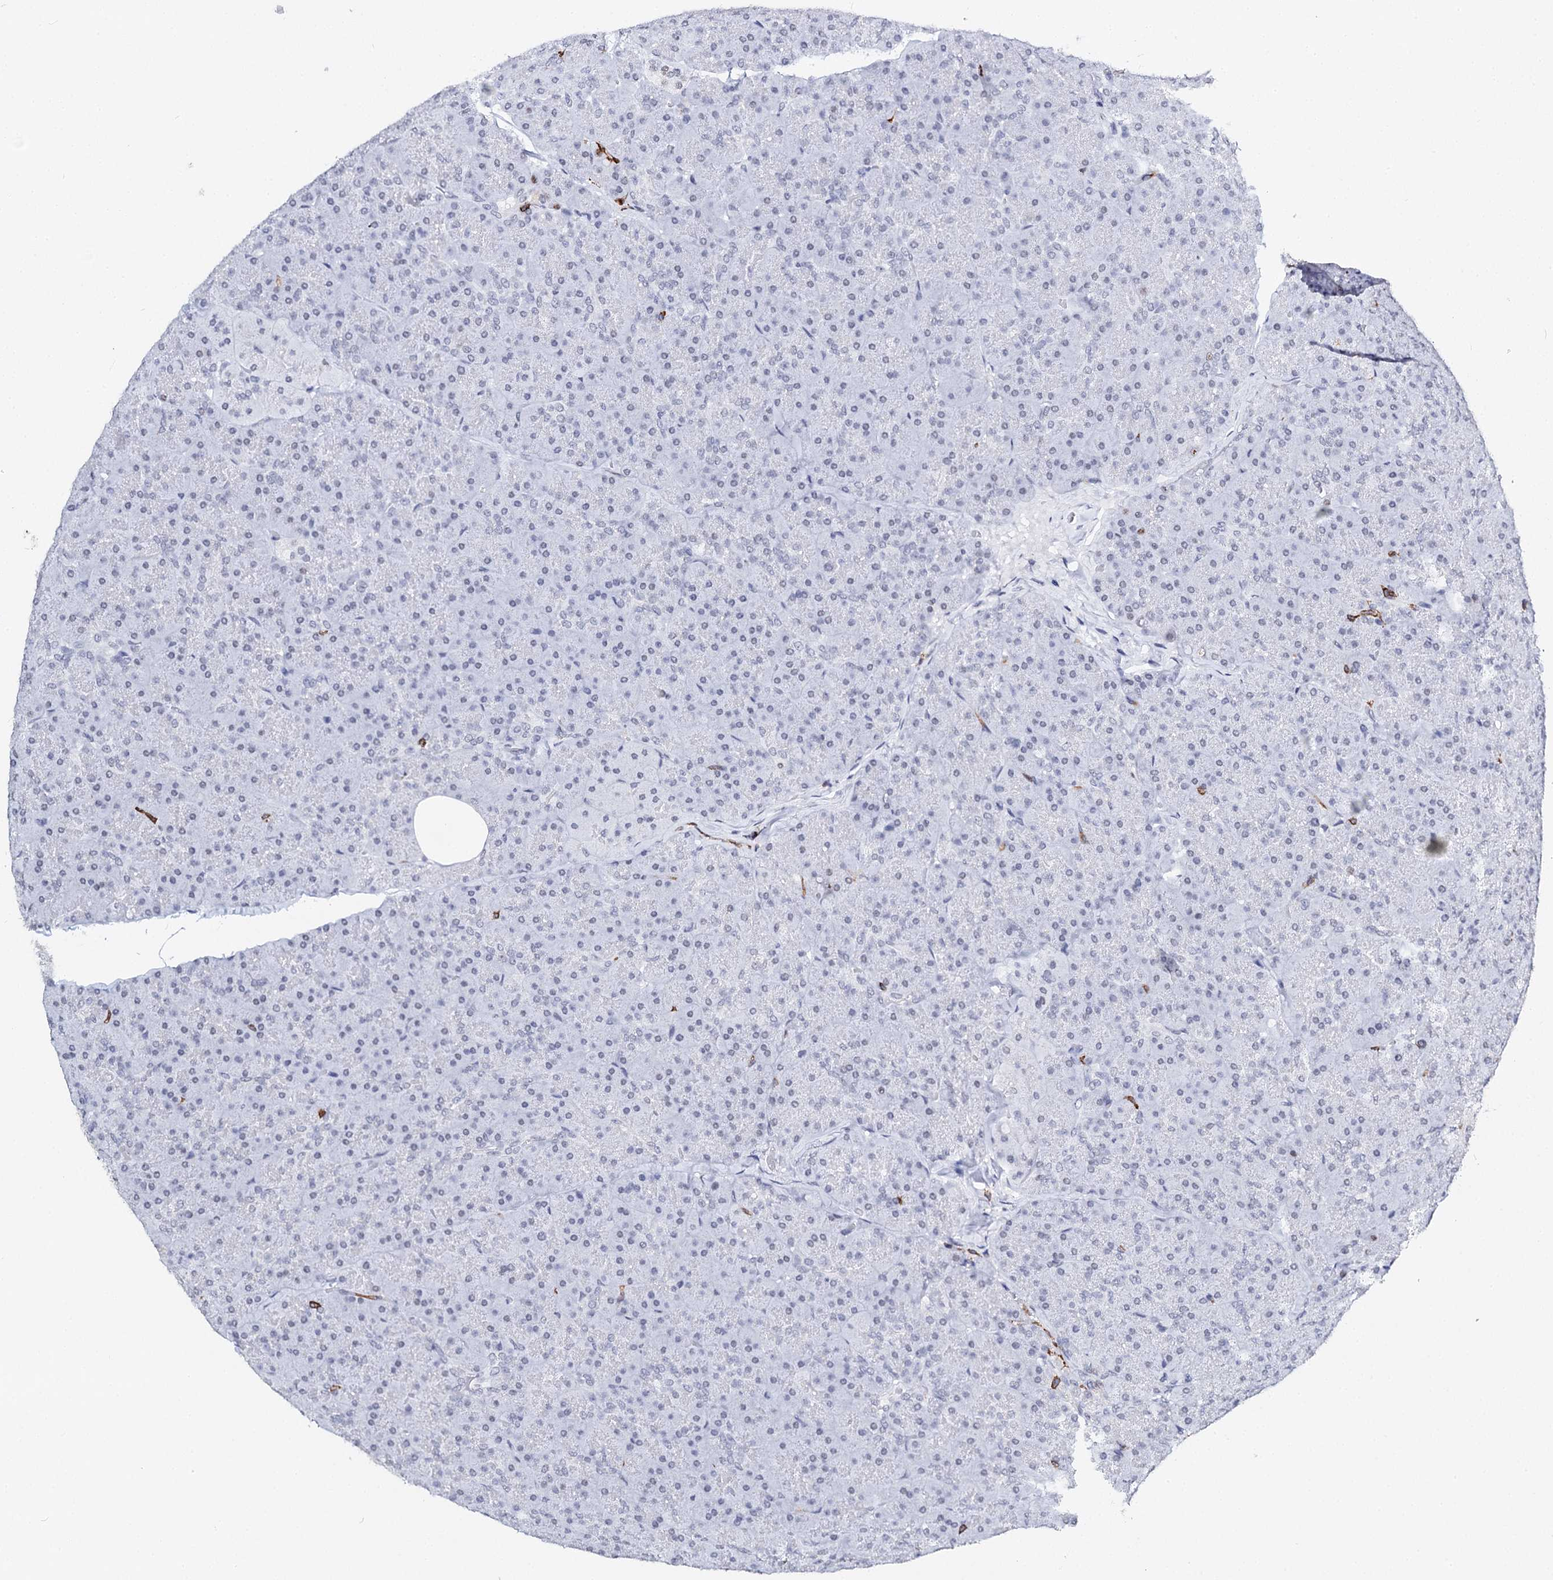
{"staining": {"intensity": "negative", "quantity": "none", "location": "none"}, "tissue": "pancreas", "cell_type": "Exocrine glandular cells", "image_type": "normal", "snomed": [{"axis": "morphology", "description": "Normal tissue, NOS"}, {"axis": "topography", "description": "Pancreas"}], "caption": "Pancreas stained for a protein using IHC exhibits no expression exocrine glandular cells.", "gene": "BARD1", "patient": {"sex": "male", "age": 36}}